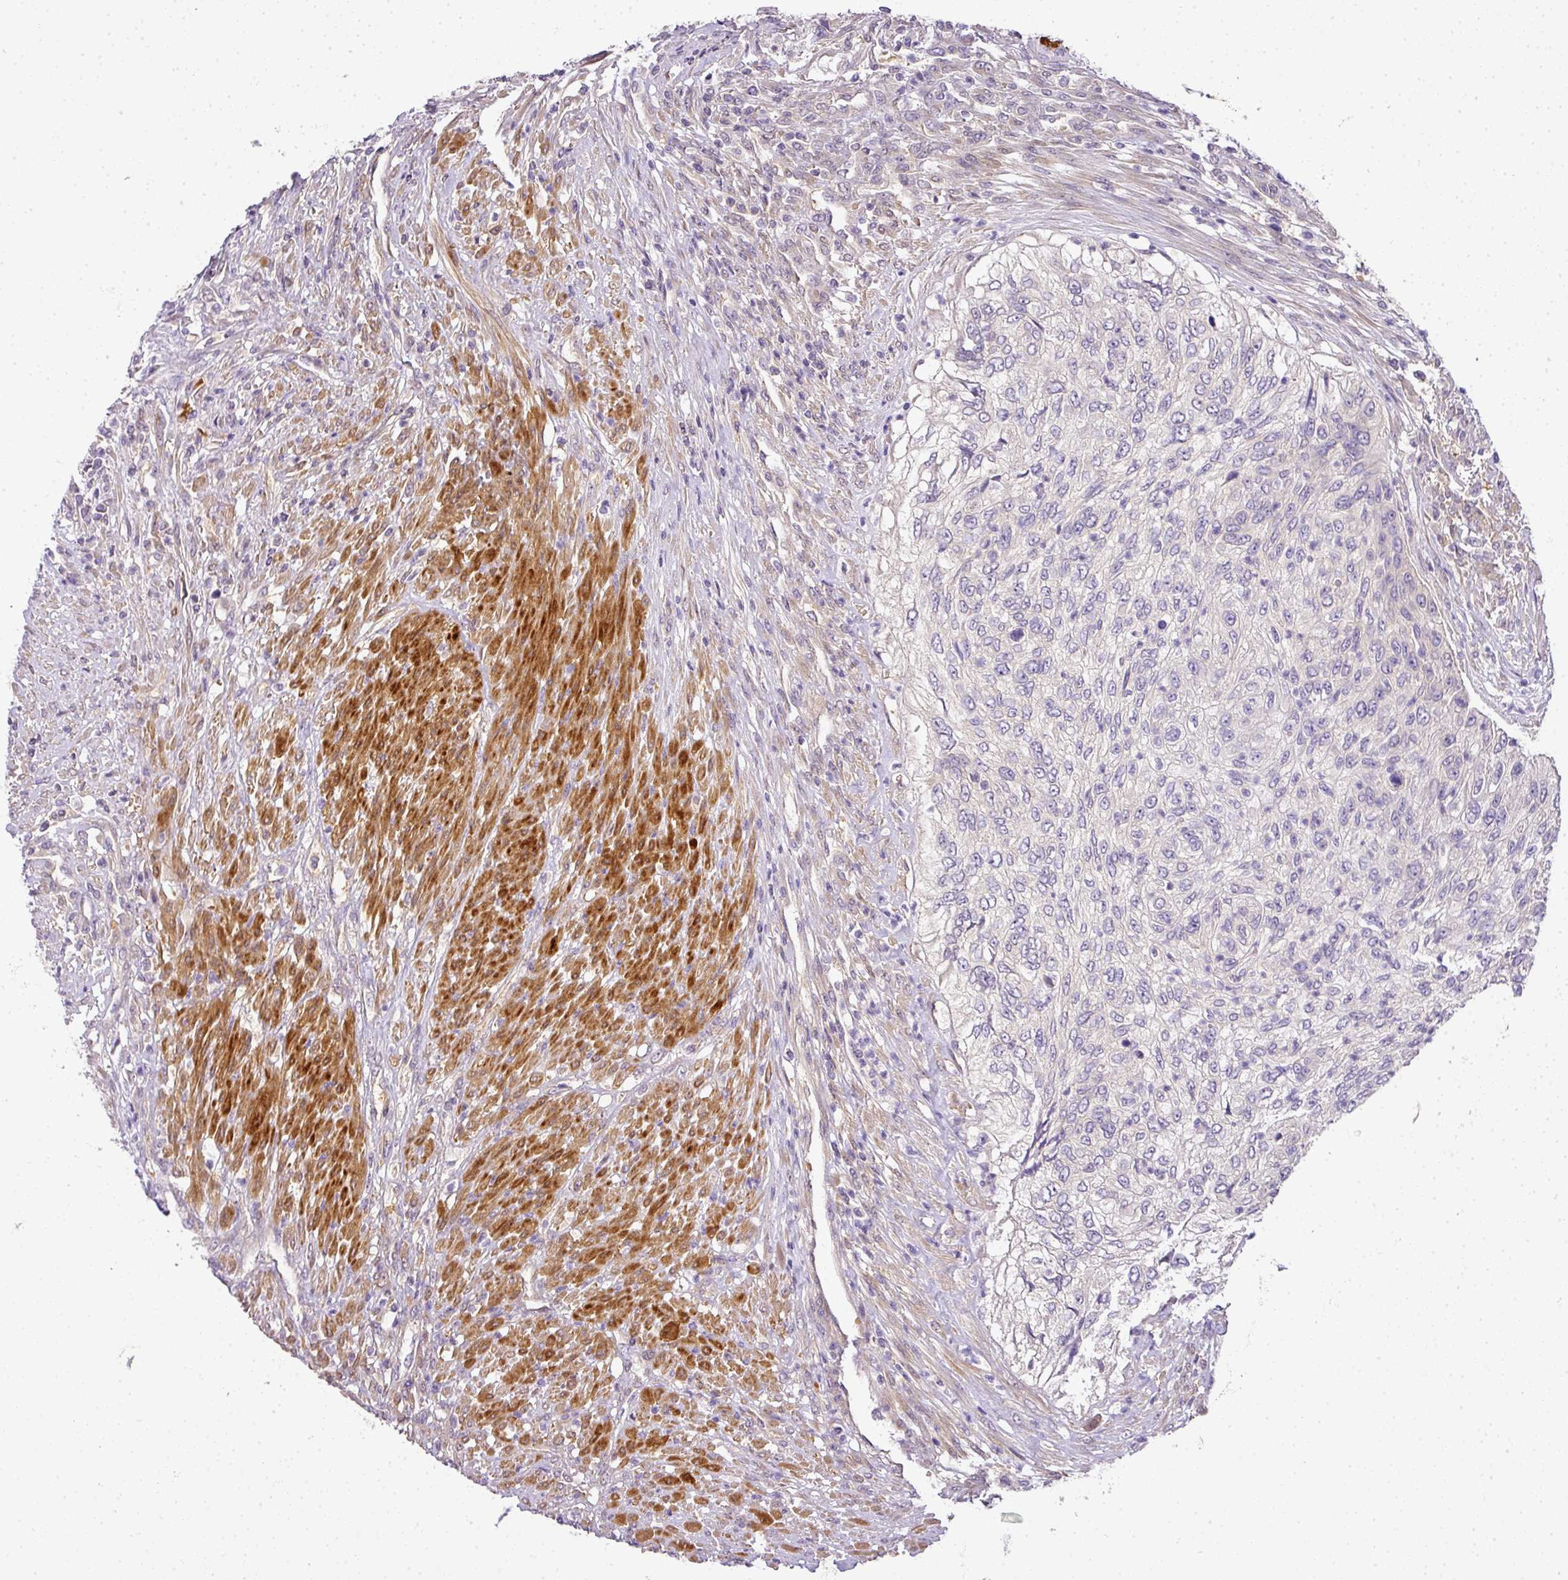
{"staining": {"intensity": "negative", "quantity": "none", "location": "none"}, "tissue": "urothelial cancer", "cell_type": "Tumor cells", "image_type": "cancer", "snomed": [{"axis": "morphology", "description": "Urothelial carcinoma, High grade"}, {"axis": "topography", "description": "Urinary bladder"}], "caption": "IHC photomicrograph of neoplastic tissue: human urothelial cancer stained with DAB displays no significant protein expression in tumor cells.", "gene": "ADH5", "patient": {"sex": "female", "age": 60}}